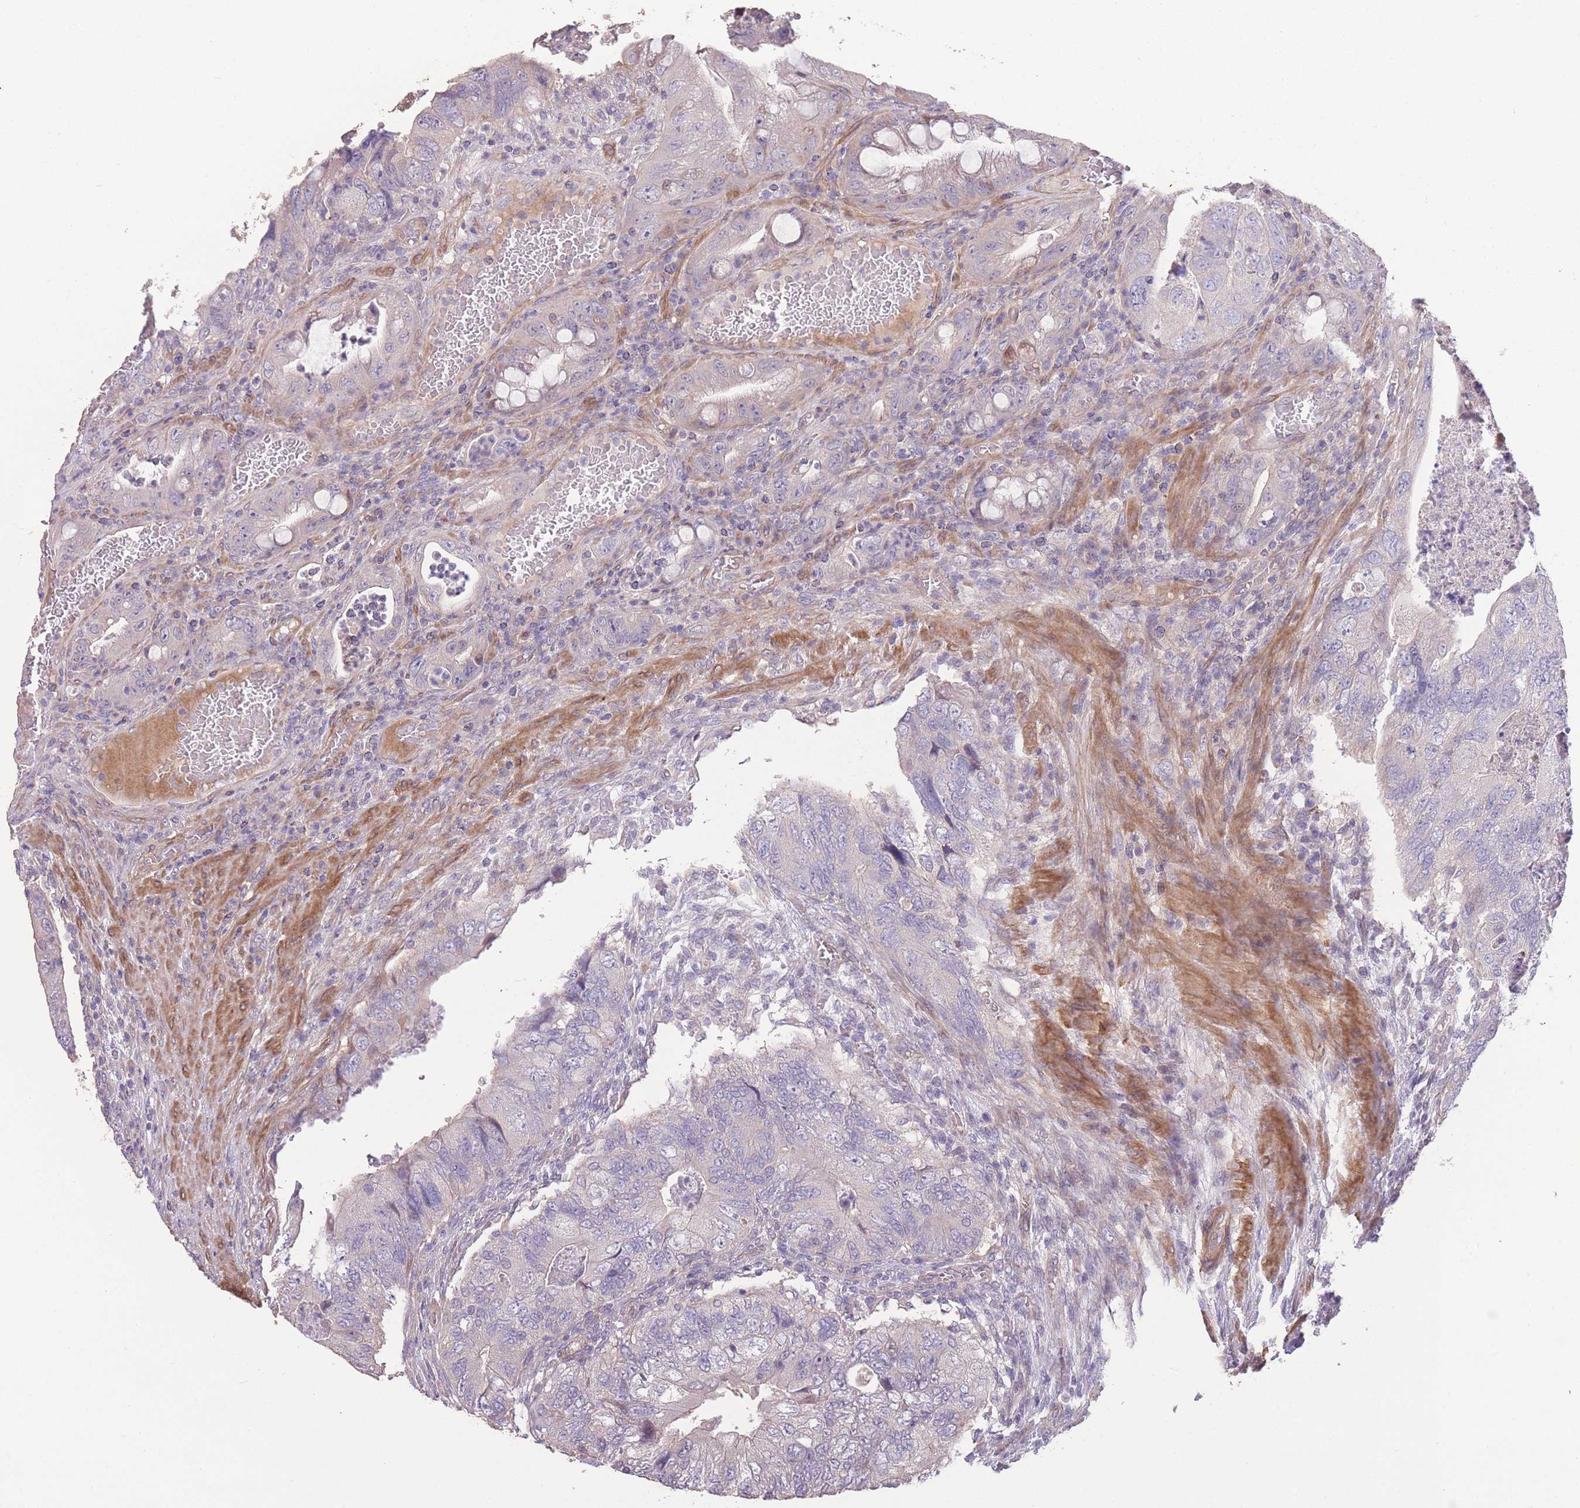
{"staining": {"intensity": "negative", "quantity": "none", "location": "none"}, "tissue": "colorectal cancer", "cell_type": "Tumor cells", "image_type": "cancer", "snomed": [{"axis": "morphology", "description": "Adenocarcinoma, NOS"}, {"axis": "topography", "description": "Rectum"}], "caption": "The image displays no significant staining in tumor cells of adenocarcinoma (colorectal).", "gene": "RSPH10B", "patient": {"sex": "male", "age": 63}}